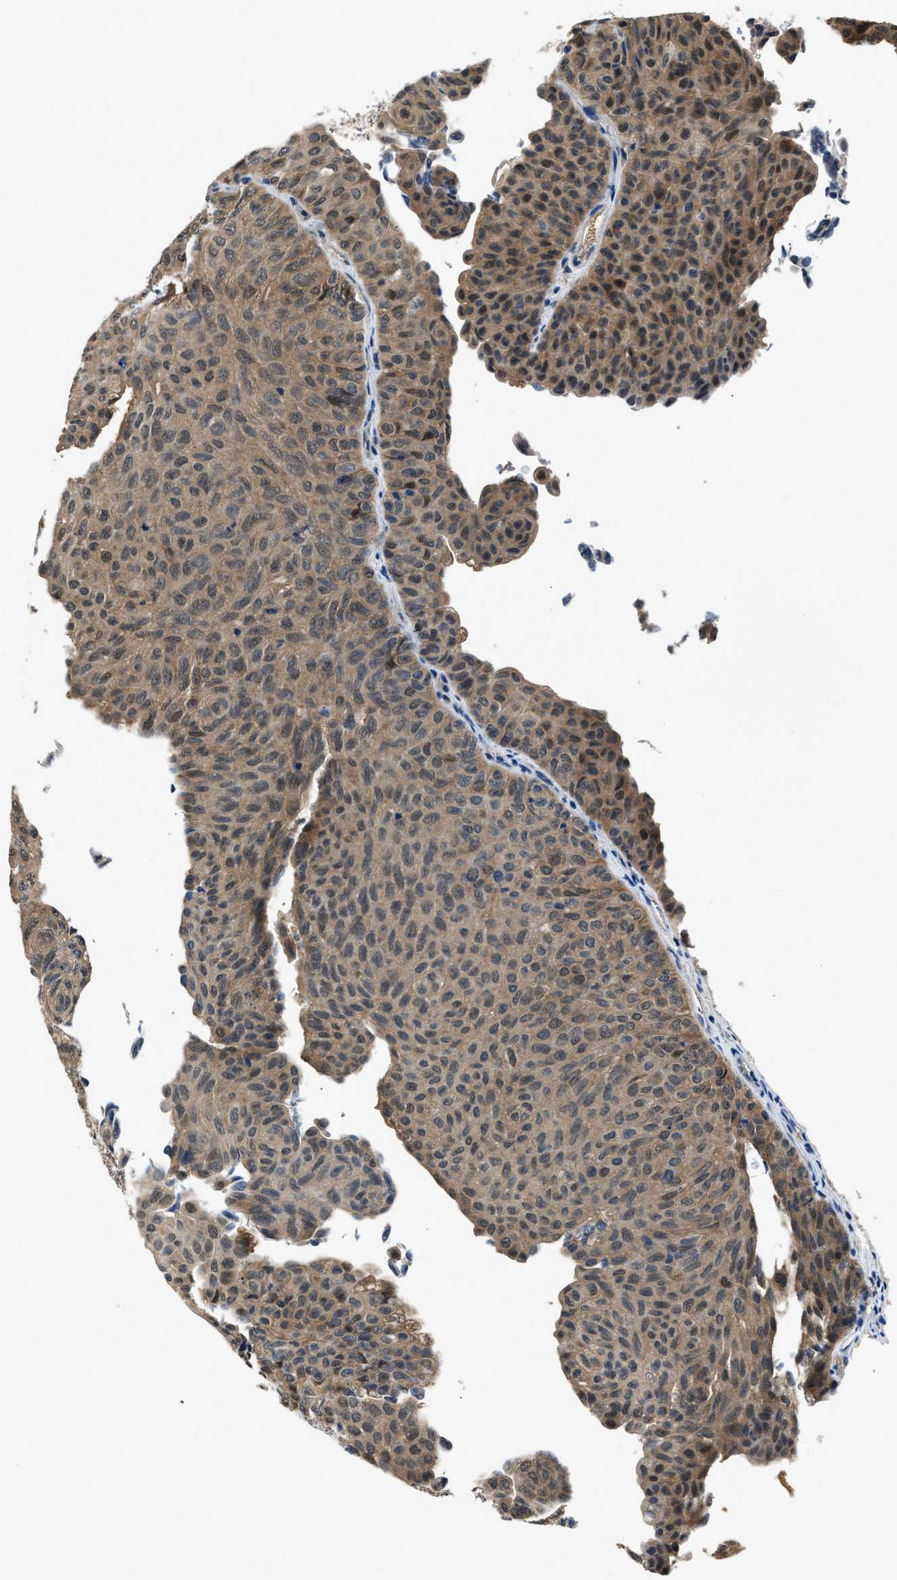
{"staining": {"intensity": "weak", "quantity": ">75%", "location": "cytoplasmic/membranous"}, "tissue": "urothelial cancer", "cell_type": "Tumor cells", "image_type": "cancer", "snomed": [{"axis": "morphology", "description": "Urothelial carcinoma, Low grade"}, {"axis": "topography", "description": "Urinary bladder"}], "caption": "Immunohistochemistry (IHC) photomicrograph of neoplastic tissue: human urothelial cancer stained using immunohistochemistry (IHC) reveals low levels of weak protein expression localized specifically in the cytoplasmic/membranous of tumor cells, appearing as a cytoplasmic/membranous brown color.", "gene": "TP53I3", "patient": {"sex": "male", "age": 78}}